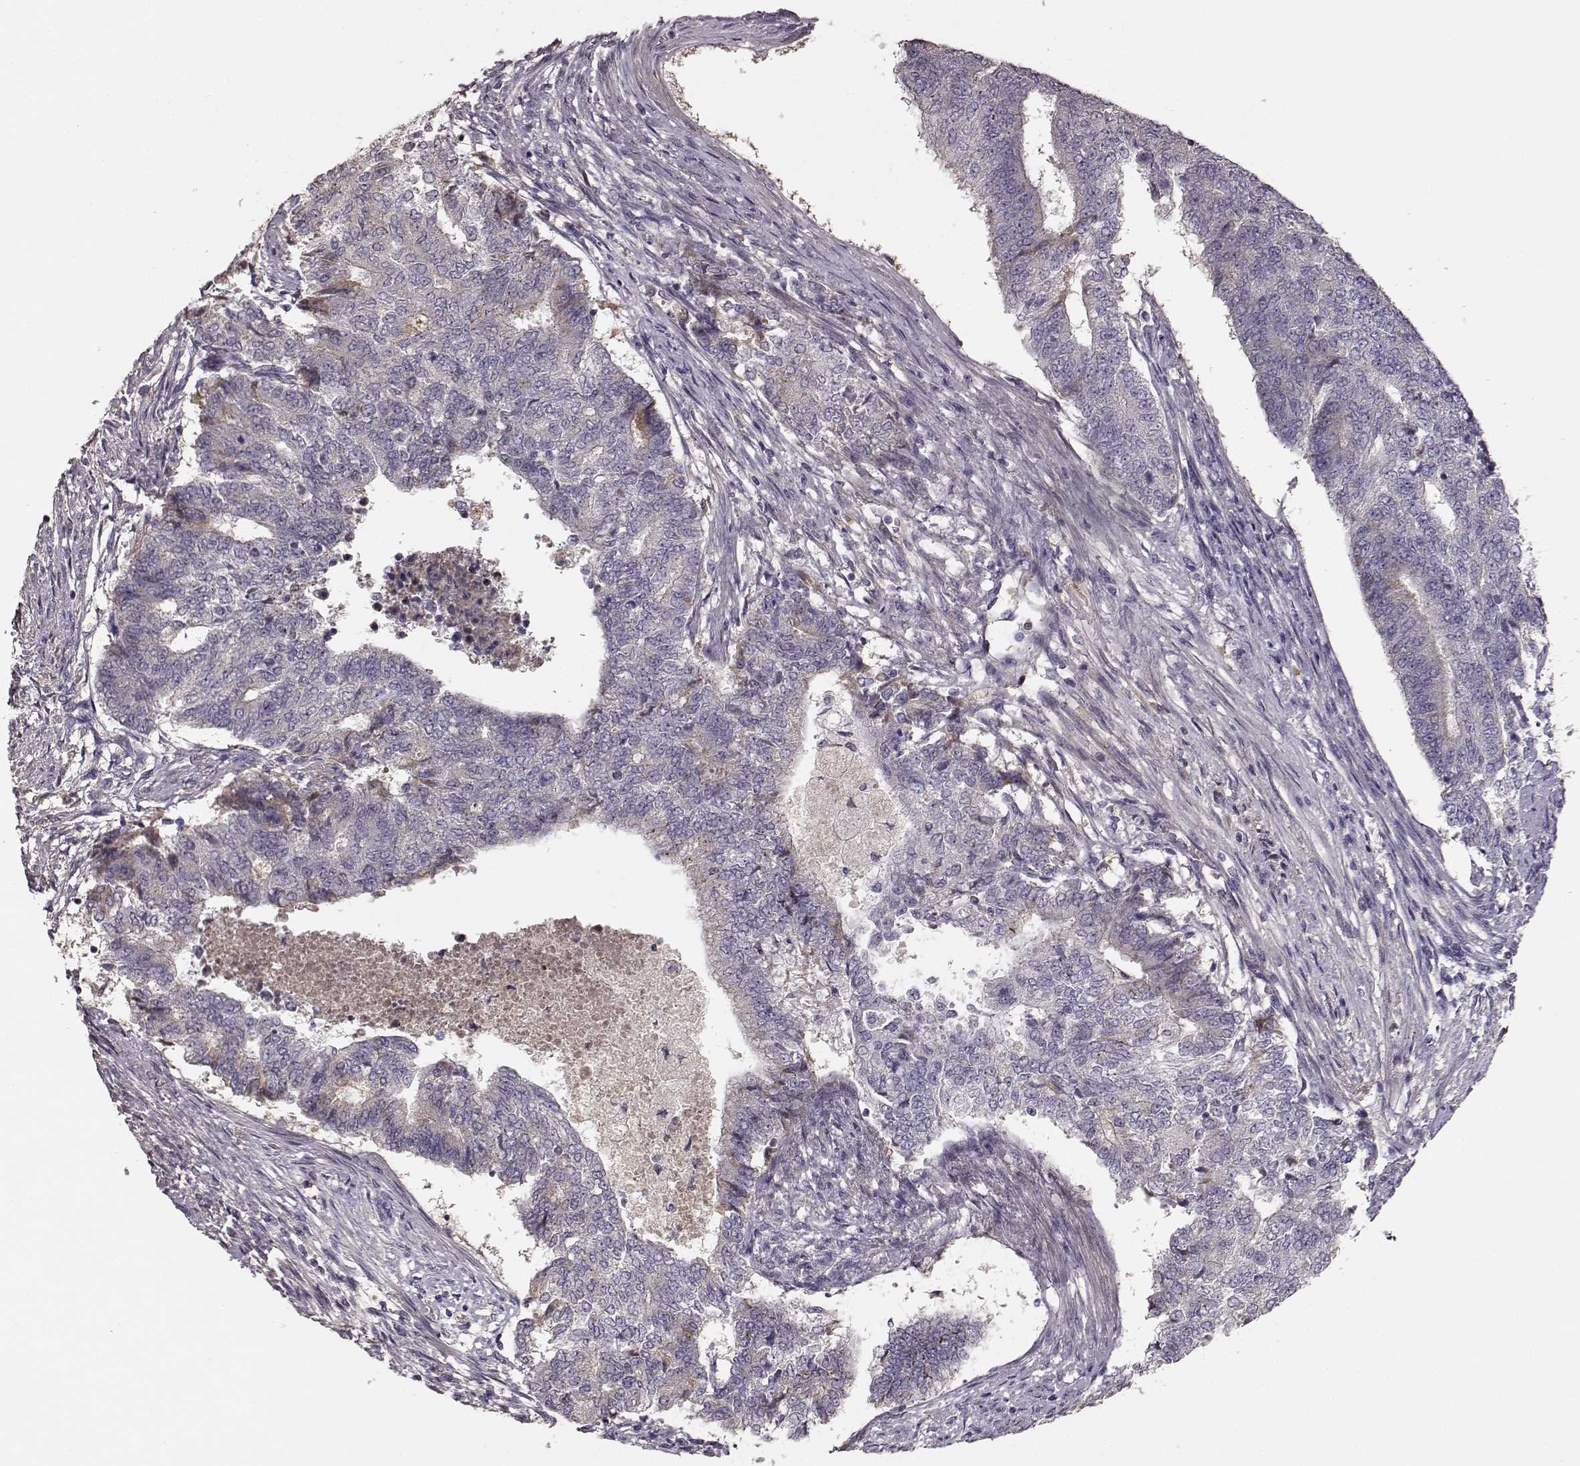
{"staining": {"intensity": "negative", "quantity": "none", "location": "none"}, "tissue": "endometrial cancer", "cell_type": "Tumor cells", "image_type": "cancer", "snomed": [{"axis": "morphology", "description": "Adenocarcinoma, NOS"}, {"axis": "topography", "description": "Endometrium"}], "caption": "Immunohistochemistry (IHC) histopathology image of human endometrial adenocarcinoma stained for a protein (brown), which reveals no expression in tumor cells.", "gene": "YJEFN3", "patient": {"sex": "female", "age": 65}}